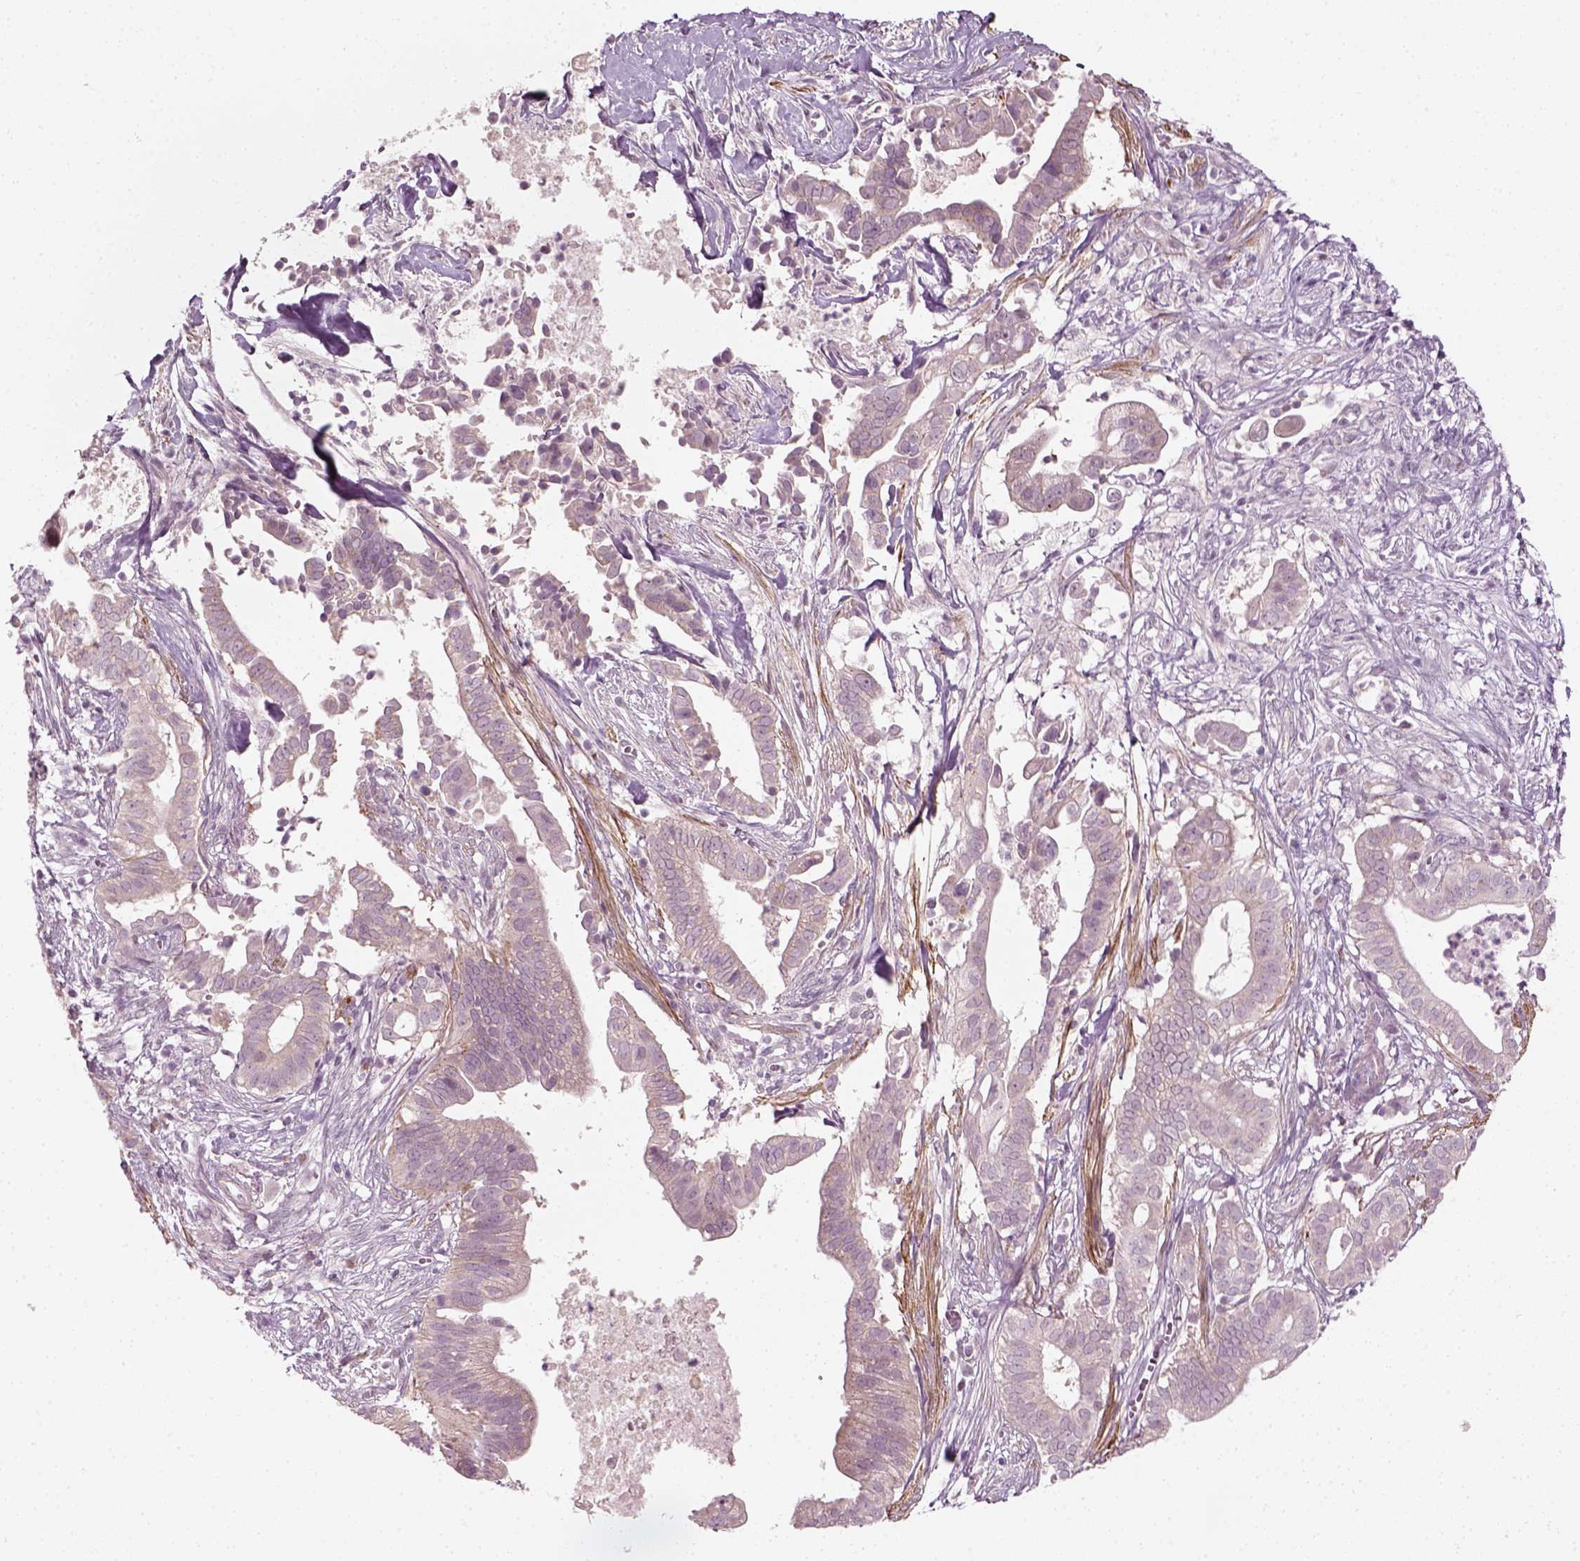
{"staining": {"intensity": "negative", "quantity": "none", "location": "none"}, "tissue": "pancreatic cancer", "cell_type": "Tumor cells", "image_type": "cancer", "snomed": [{"axis": "morphology", "description": "Adenocarcinoma, NOS"}, {"axis": "topography", "description": "Pancreas"}], "caption": "This is an immunohistochemistry image of pancreatic adenocarcinoma. There is no positivity in tumor cells.", "gene": "MLIP", "patient": {"sex": "male", "age": 61}}